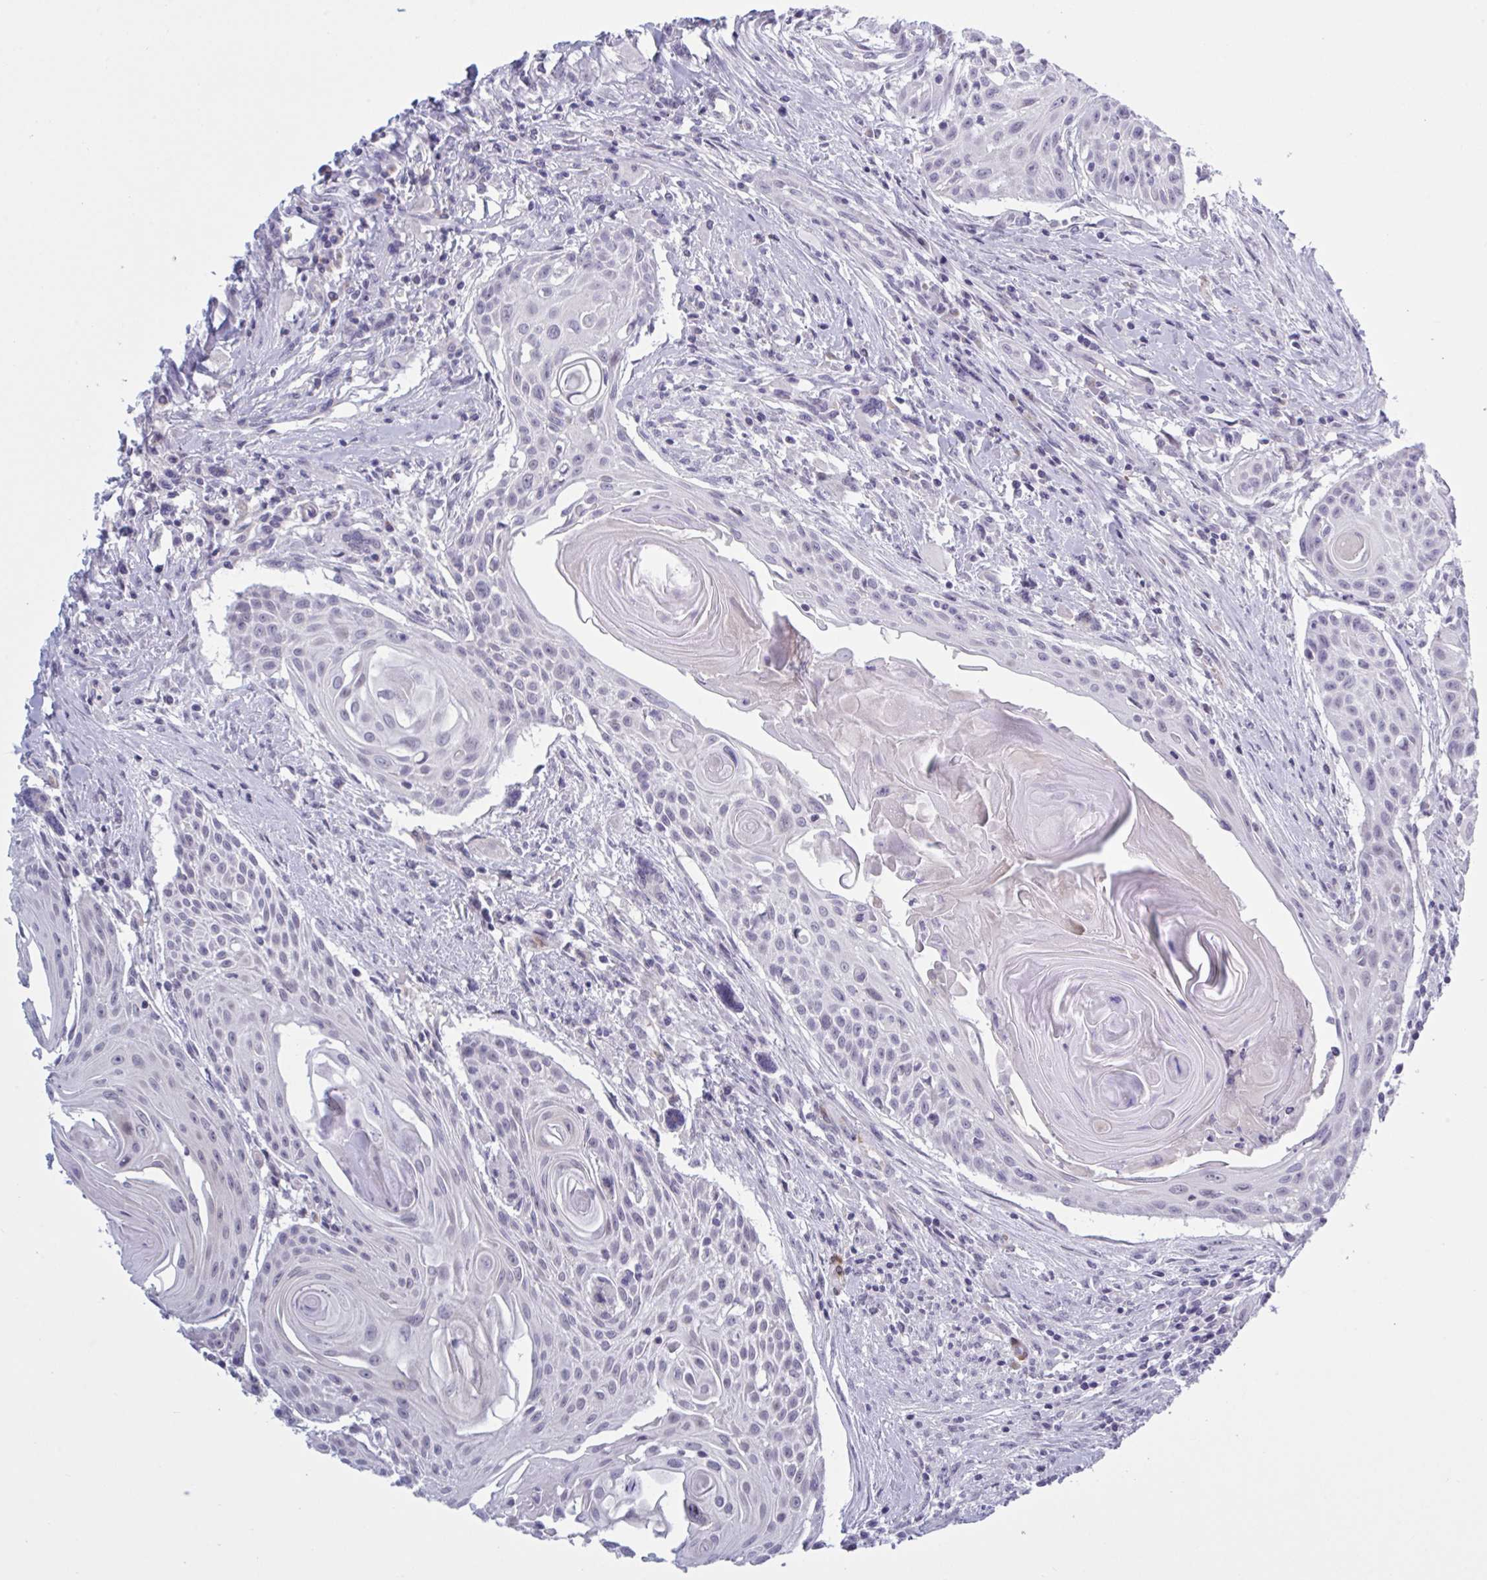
{"staining": {"intensity": "negative", "quantity": "none", "location": "none"}, "tissue": "head and neck cancer", "cell_type": "Tumor cells", "image_type": "cancer", "snomed": [{"axis": "morphology", "description": "Squamous cell carcinoma, NOS"}, {"axis": "topography", "description": "Lymph node"}, {"axis": "topography", "description": "Salivary gland"}, {"axis": "topography", "description": "Head-Neck"}], "caption": "The histopathology image exhibits no staining of tumor cells in squamous cell carcinoma (head and neck). The staining is performed using DAB (3,3'-diaminobenzidine) brown chromogen with nuclei counter-stained in using hematoxylin.", "gene": "HSD11B2", "patient": {"sex": "female", "age": 74}}